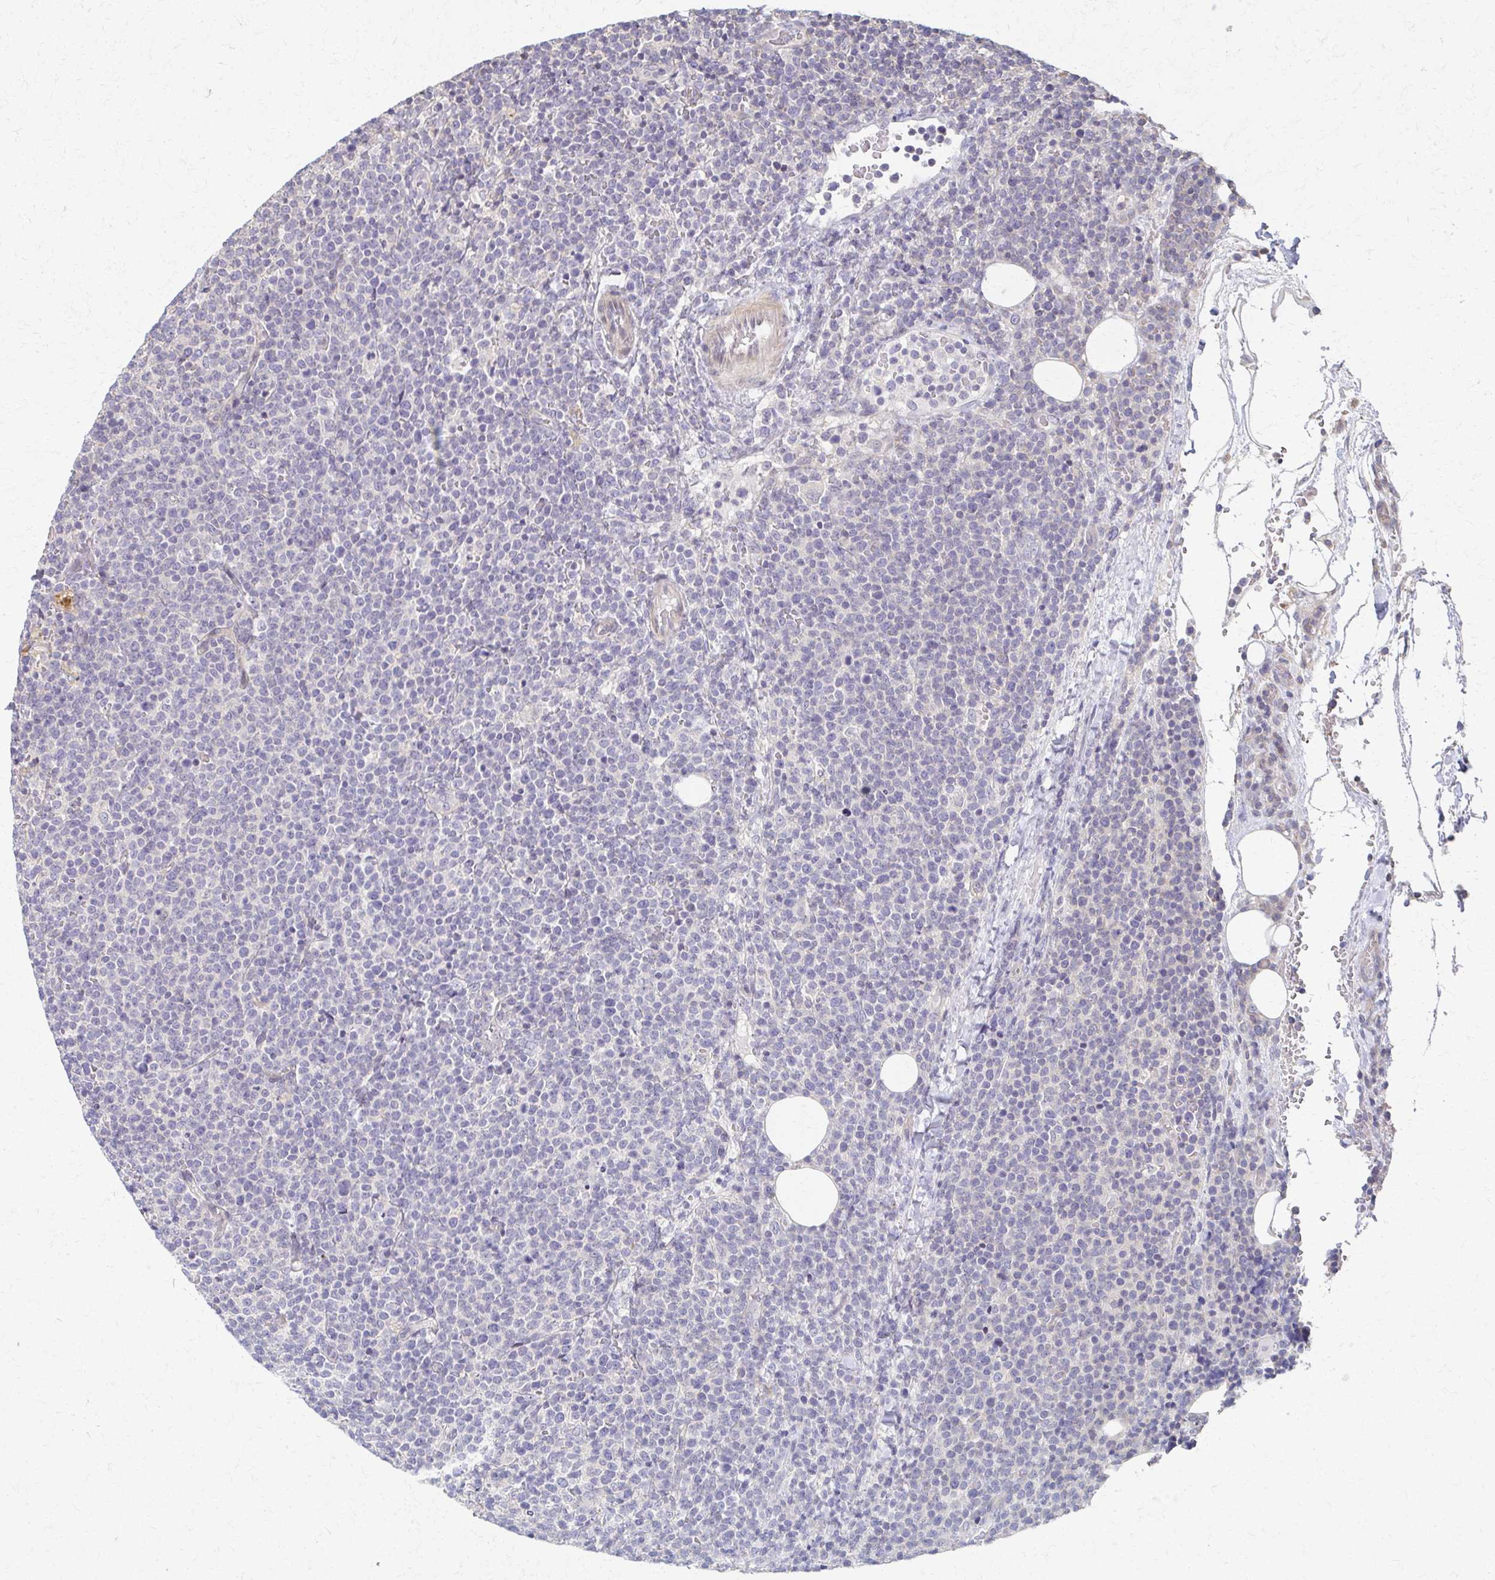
{"staining": {"intensity": "negative", "quantity": "none", "location": "none"}, "tissue": "lymphoma", "cell_type": "Tumor cells", "image_type": "cancer", "snomed": [{"axis": "morphology", "description": "Malignant lymphoma, non-Hodgkin's type, High grade"}, {"axis": "topography", "description": "Lymph node"}], "caption": "IHC histopathology image of human malignant lymphoma, non-Hodgkin's type (high-grade) stained for a protein (brown), which exhibits no positivity in tumor cells.", "gene": "EOLA2", "patient": {"sex": "male", "age": 61}}